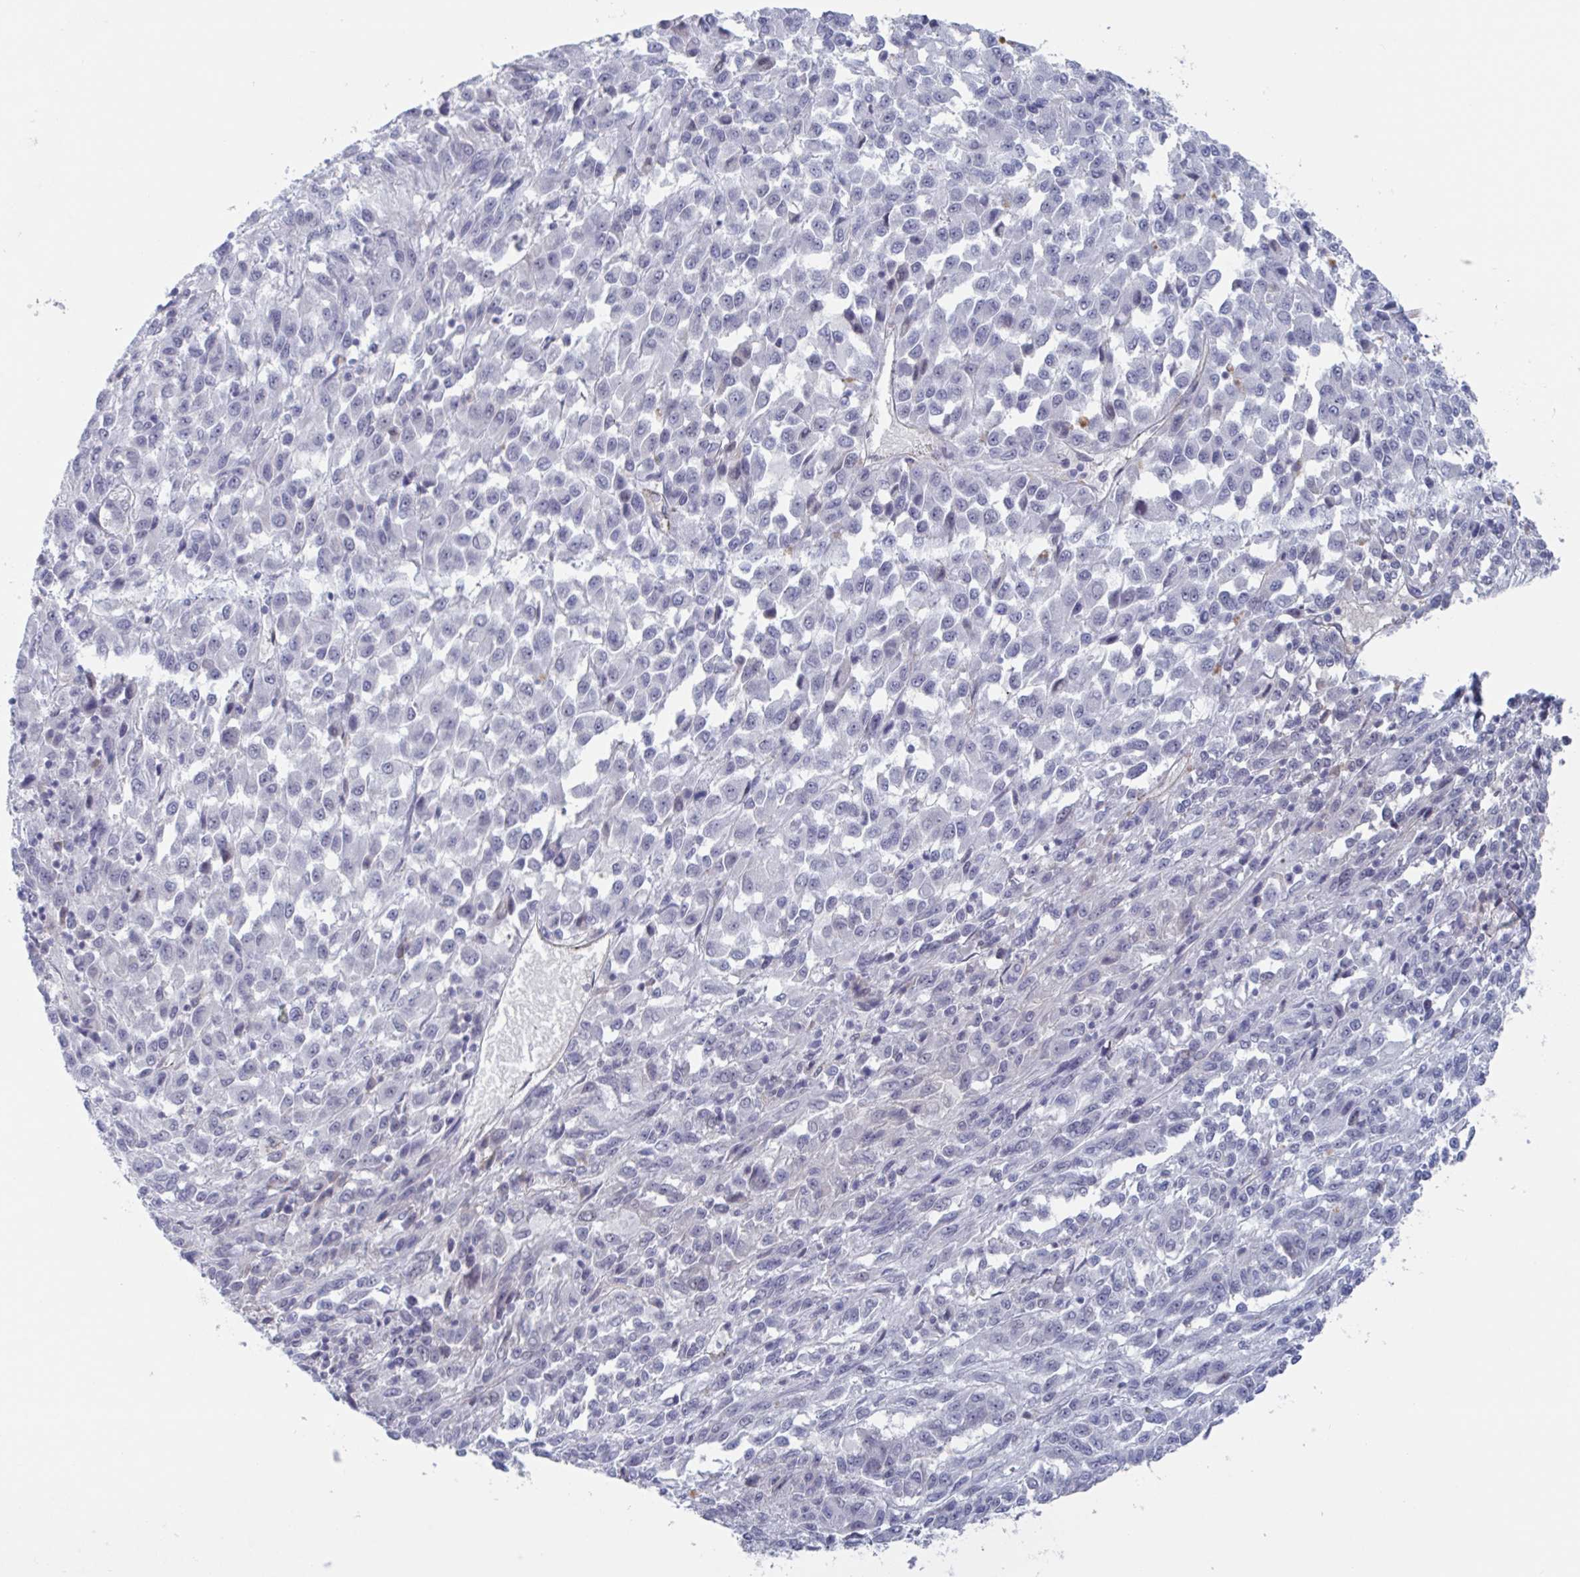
{"staining": {"intensity": "negative", "quantity": "none", "location": "none"}, "tissue": "melanoma", "cell_type": "Tumor cells", "image_type": "cancer", "snomed": [{"axis": "morphology", "description": "Malignant melanoma, Metastatic site"}, {"axis": "topography", "description": "Lung"}], "caption": "DAB (3,3'-diaminobenzidine) immunohistochemical staining of malignant melanoma (metastatic site) displays no significant staining in tumor cells.", "gene": "KDM4D", "patient": {"sex": "male", "age": 64}}